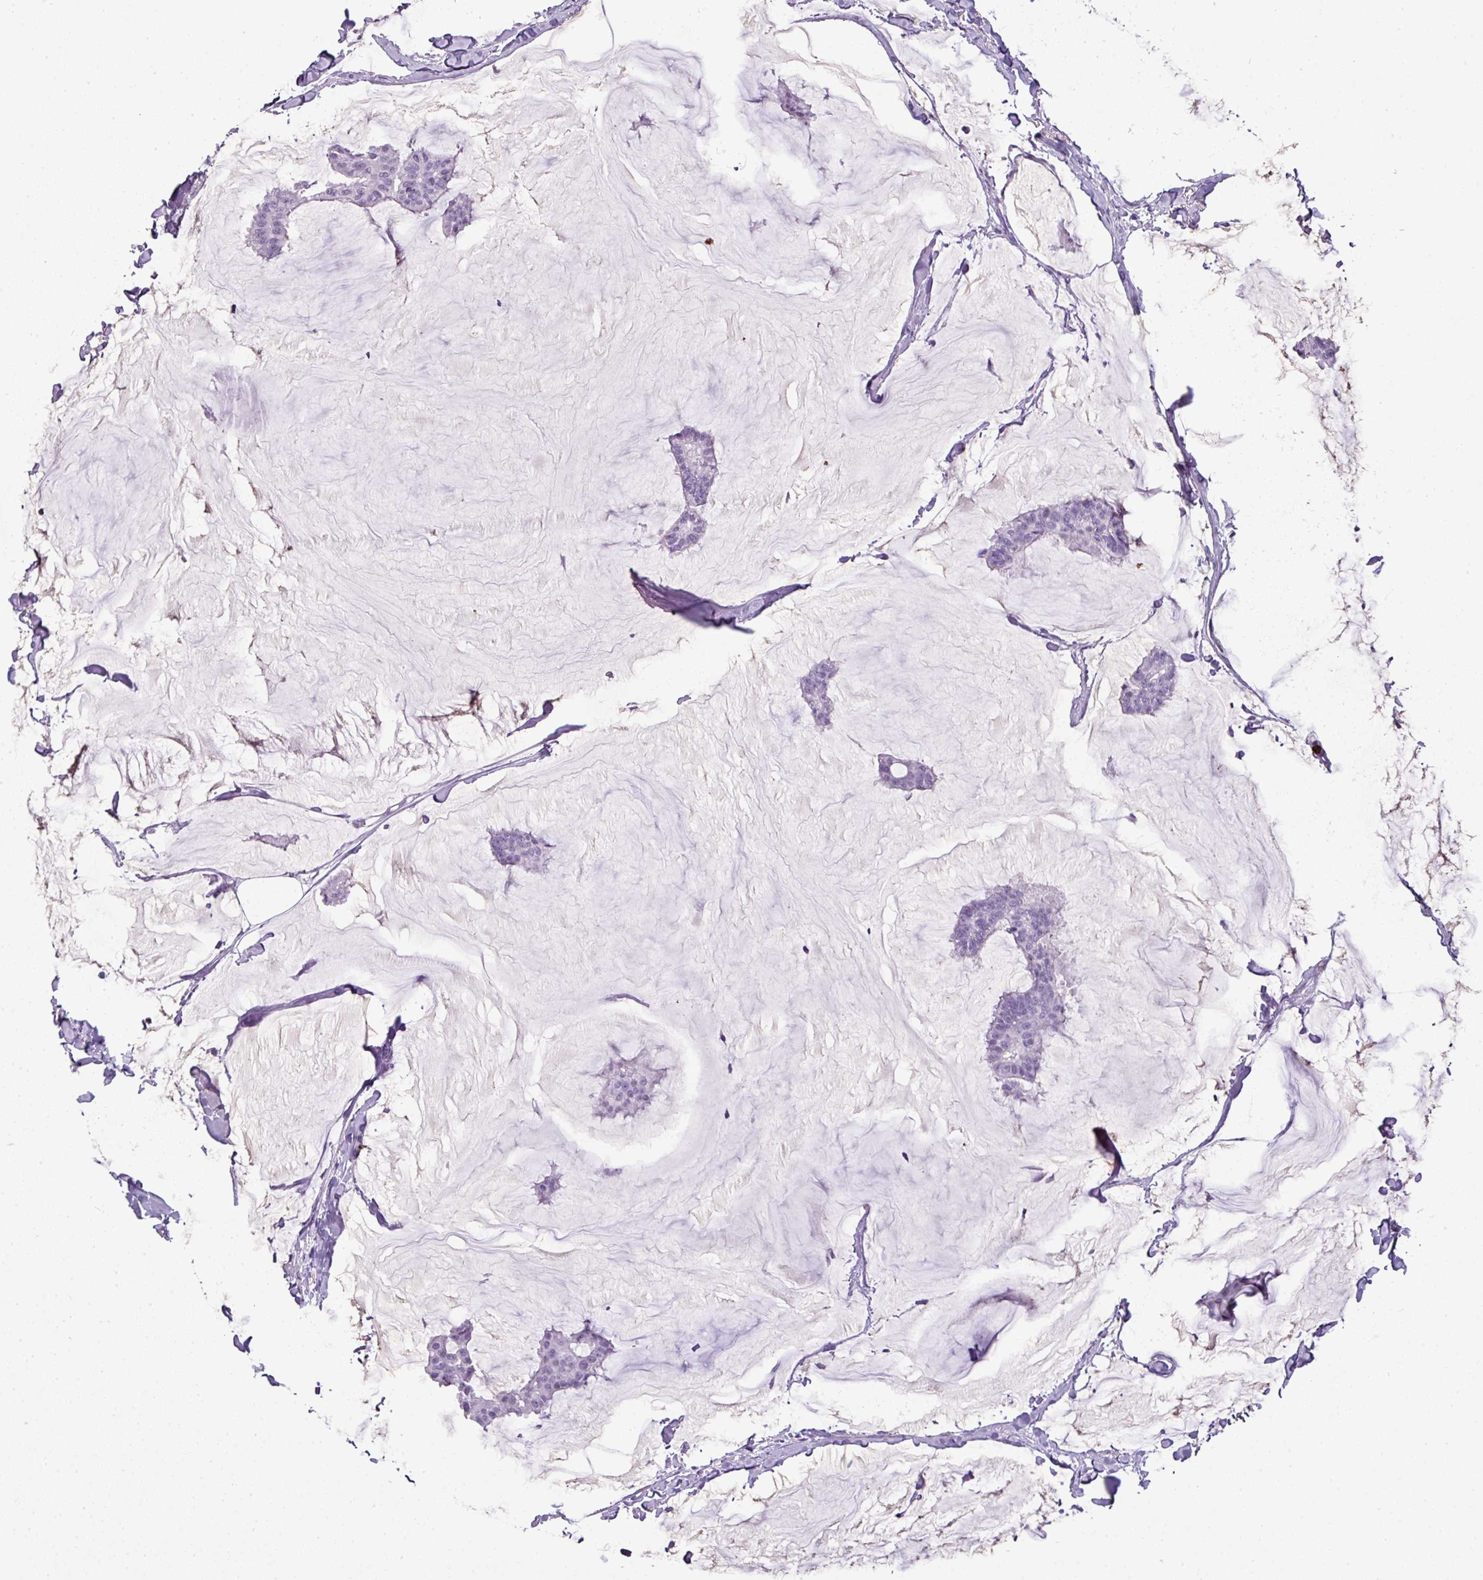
{"staining": {"intensity": "negative", "quantity": "none", "location": "none"}, "tissue": "breast cancer", "cell_type": "Tumor cells", "image_type": "cancer", "snomed": [{"axis": "morphology", "description": "Duct carcinoma"}, {"axis": "topography", "description": "Breast"}], "caption": "Immunohistochemistry (IHC) histopathology image of neoplastic tissue: human breast invasive ductal carcinoma stained with DAB displays no significant protein expression in tumor cells.", "gene": "CTSG", "patient": {"sex": "female", "age": 93}}